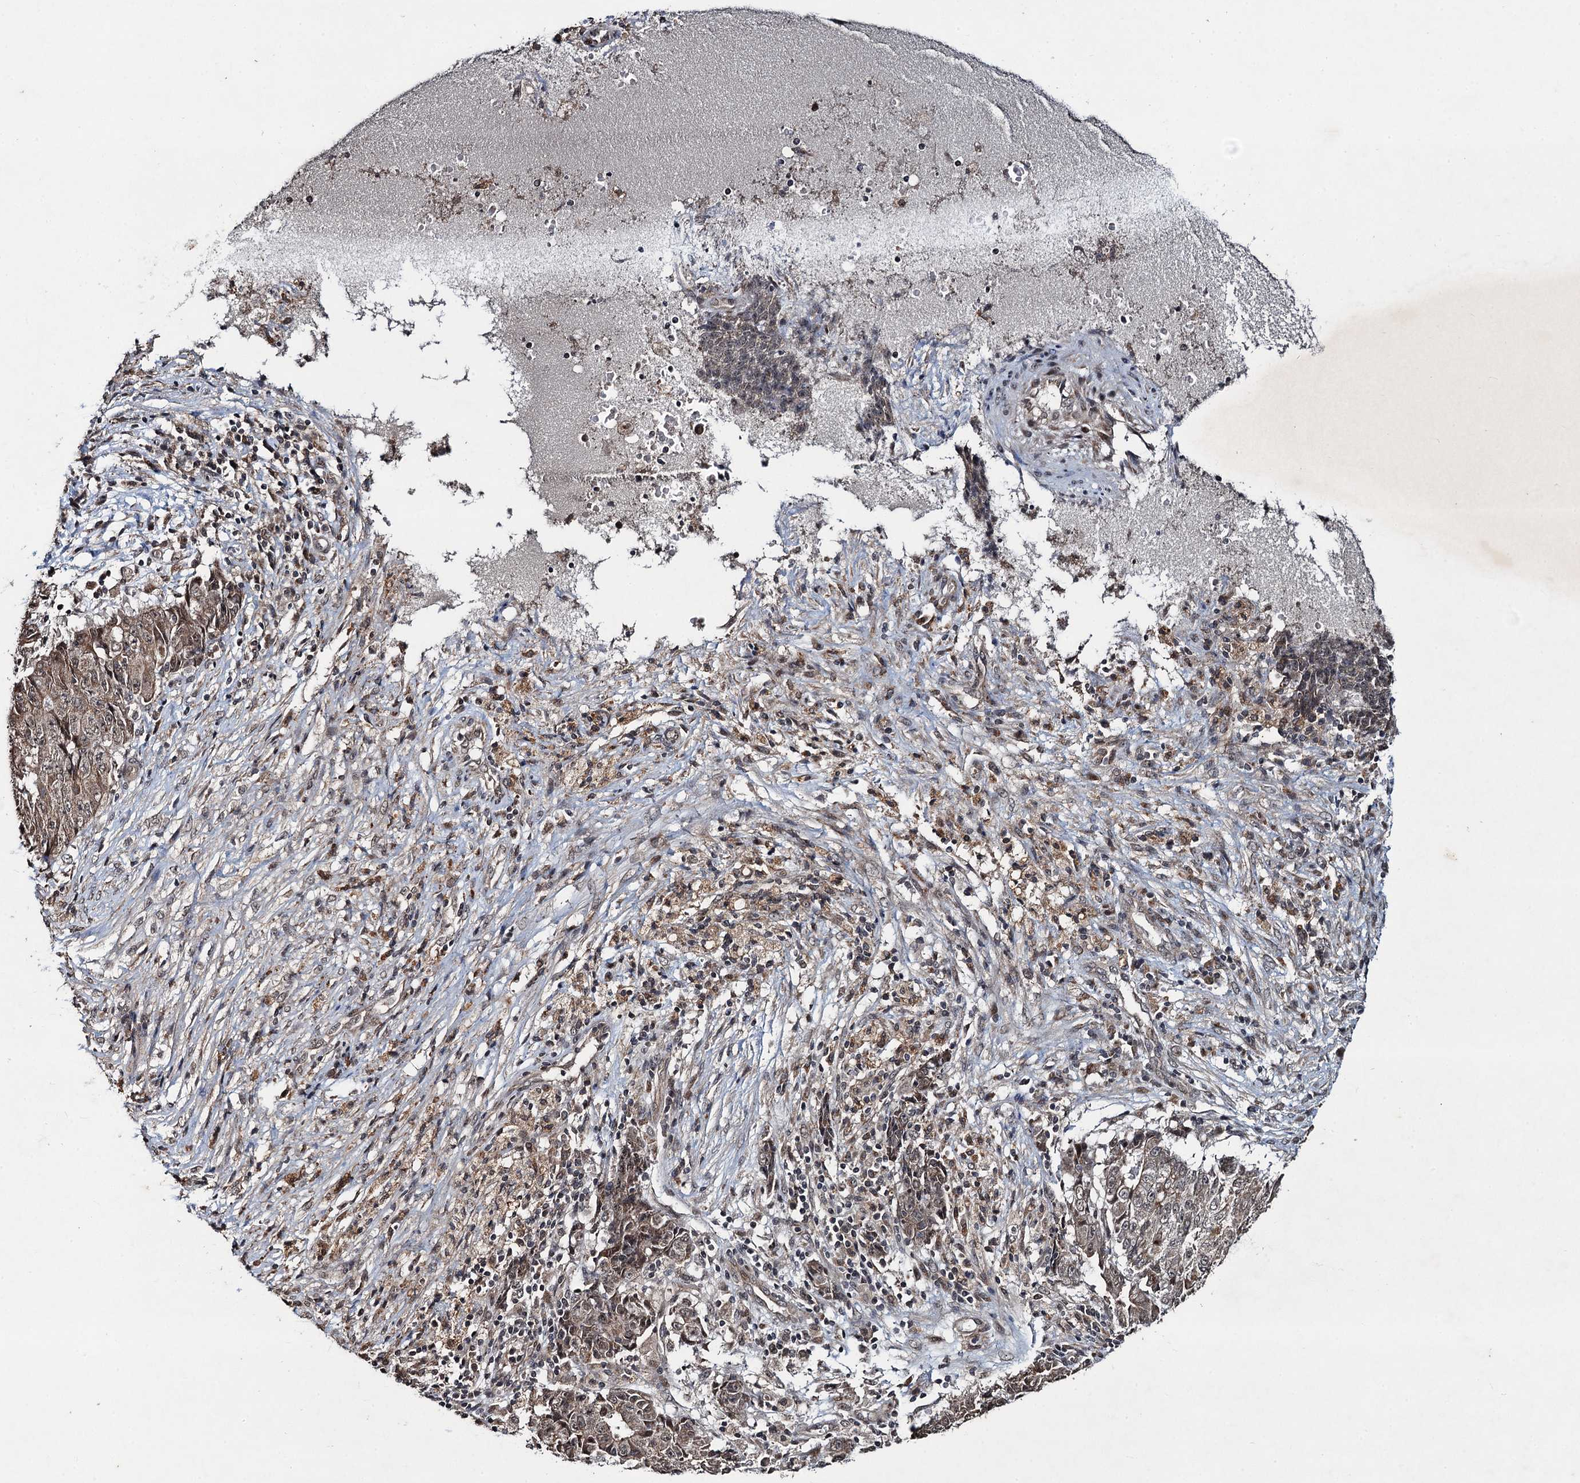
{"staining": {"intensity": "weak", "quantity": ">75%", "location": "cytoplasmic/membranous,nuclear"}, "tissue": "ovarian cancer", "cell_type": "Tumor cells", "image_type": "cancer", "snomed": [{"axis": "morphology", "description": "Carcinoma, endometroid"}, {"axis": "topography", "description": "Ovary"}], "caption": "Ovarian endometroid carcinoma tissue shows weak cytoplasmic/membranous and nuclear positivity in about >75% of tumor cells, visualized by immunohistochemistry. (Brightfield microscopy of DAB IHC at high magnification).", "gene": "REP15", "patient": {"sex": "female", "age": 42}}